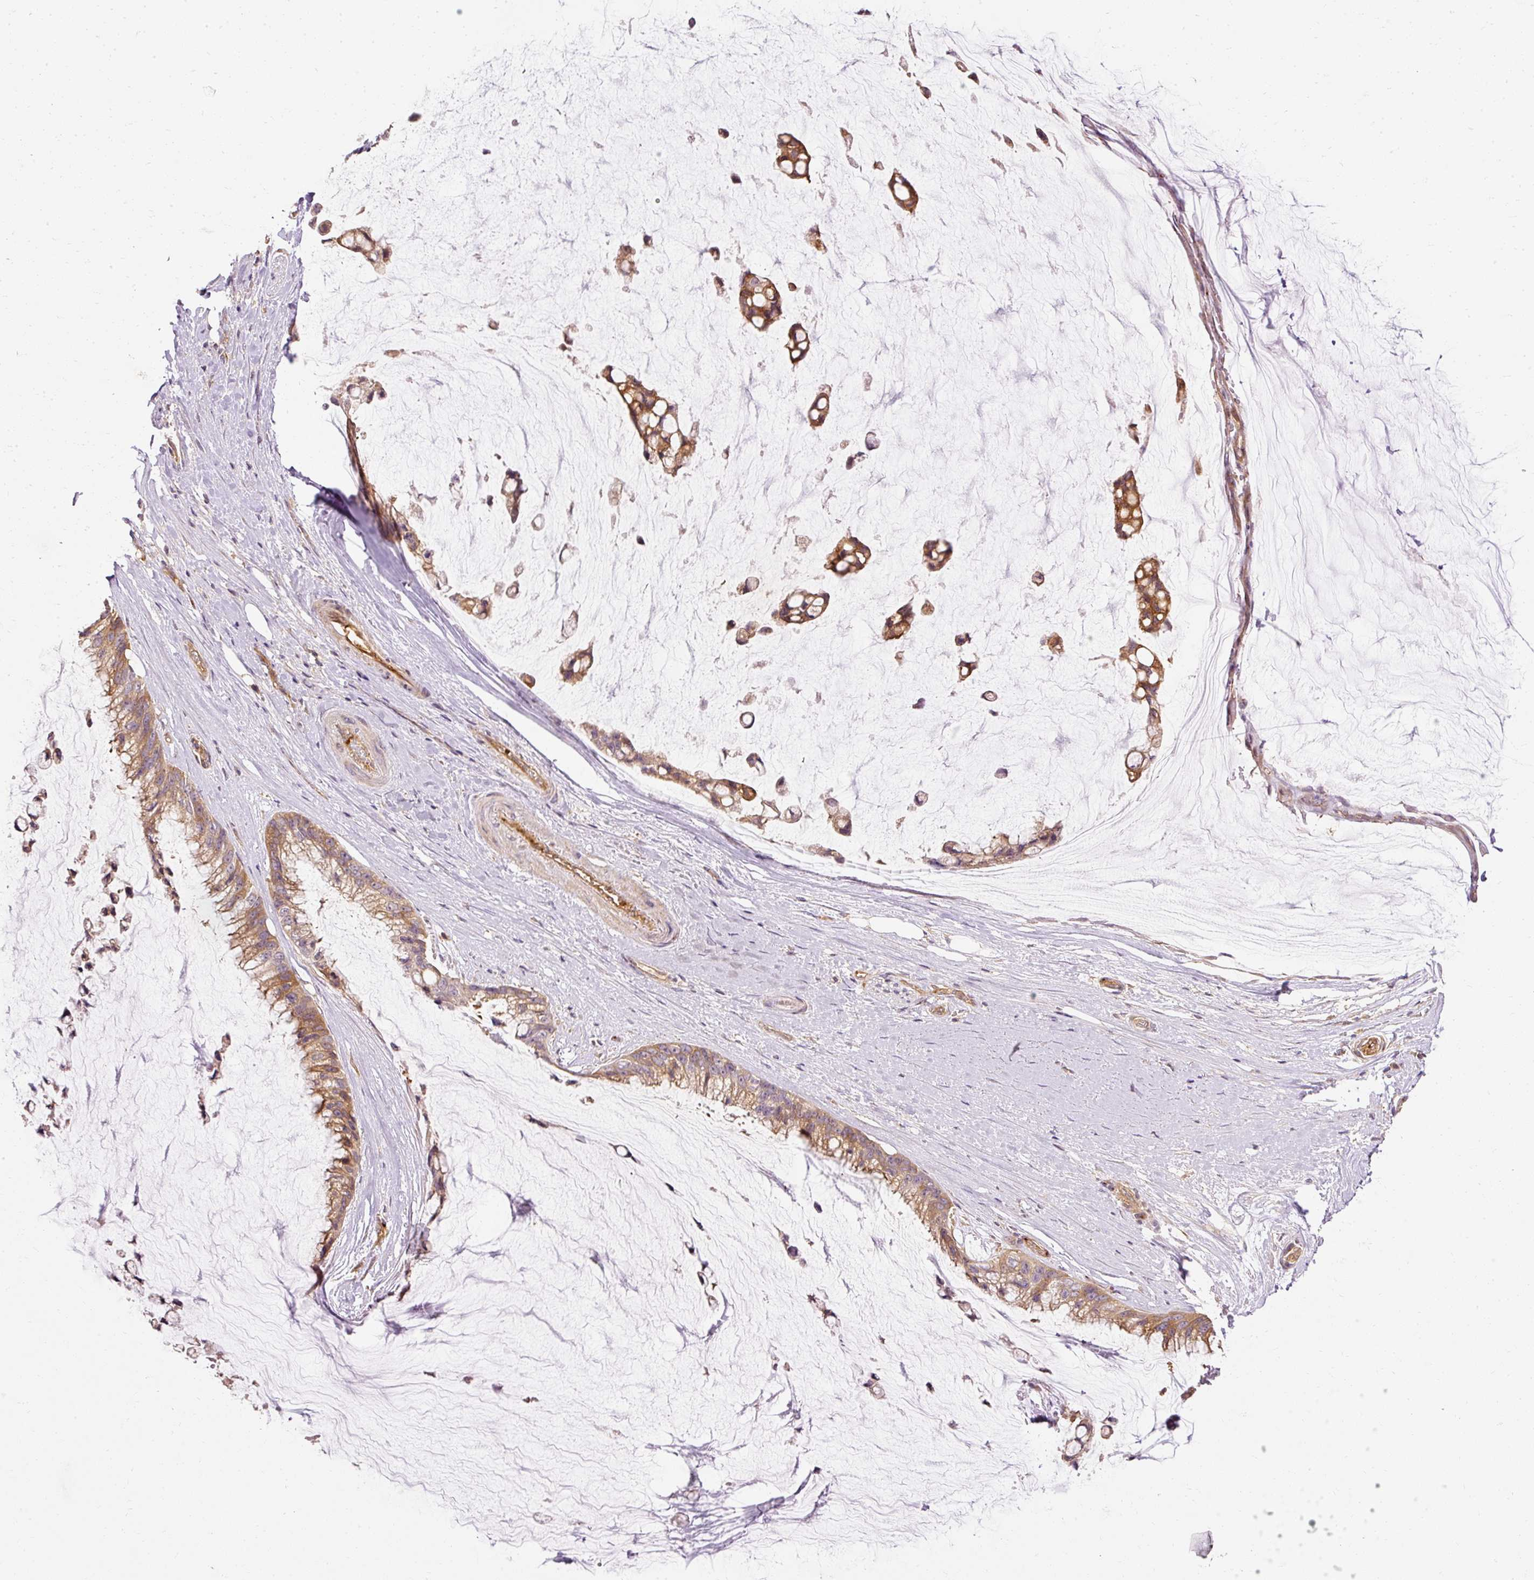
{"staining": {"intensity": "moderate", "quantity": ">75%", "location": "cytoplasmic/membranous"}, "tissue": "ovarian cancer", "cell_type": "Tumor cells", "image_type": "cancer", "snomed": [{"axis": "morphology", "description": "Cystadenocarcinoma, mucinous, NOS"}, {"axis": "topography", "description": "Ovary"}], "caption": "Human mucinous cystadenocarcinoma (ovarian) stained with a brown dye reveals moderate cytoplasmic/membranous positive expression in approximately >75% of tumor cells.", "gene": "ARMH3", "patient": {"sex": "female", "age": 39}}